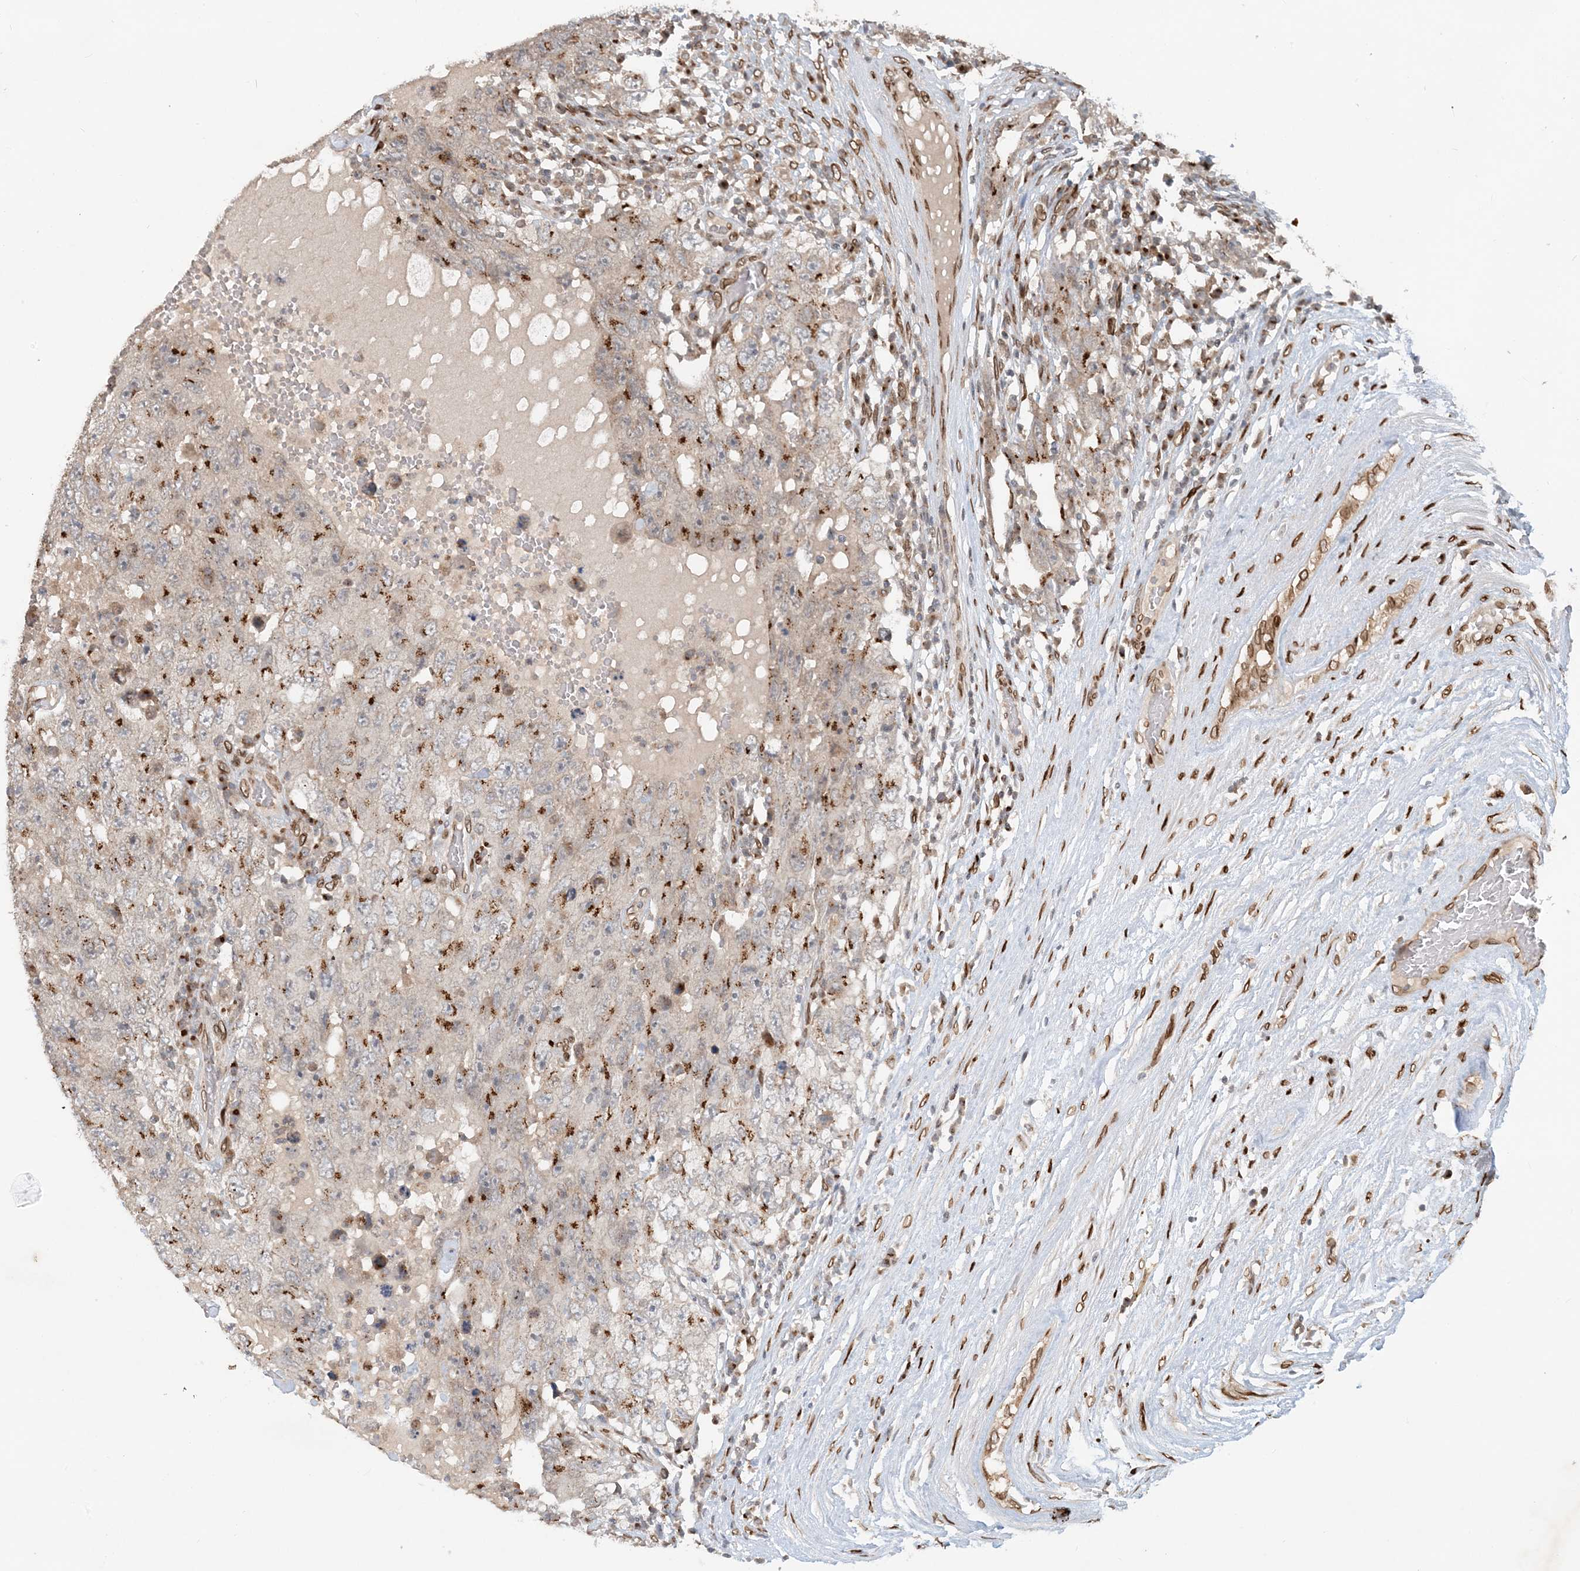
{"staining": {"intensity": "strong", "quantity": "25%-75%", "location": "cytoplasmic/membranous"}, "tissue": "testis cancer", "cell_type": "Tumor cells", "image_type": "cancer", "snomed": [{"axis": "morphology", "description": "Carcinoma, Embryonal, NOS"}, {"axis": "topography", "description": "Testis"}], "caption": "Protein staining shows strong cytoplasmic/membranous expression in approximately 25%-75% of tumor cells in testis cancer (embryonal carcinoma).", "gene": "SLC35A2", "patient": {"sex": "male", "age": 26}}